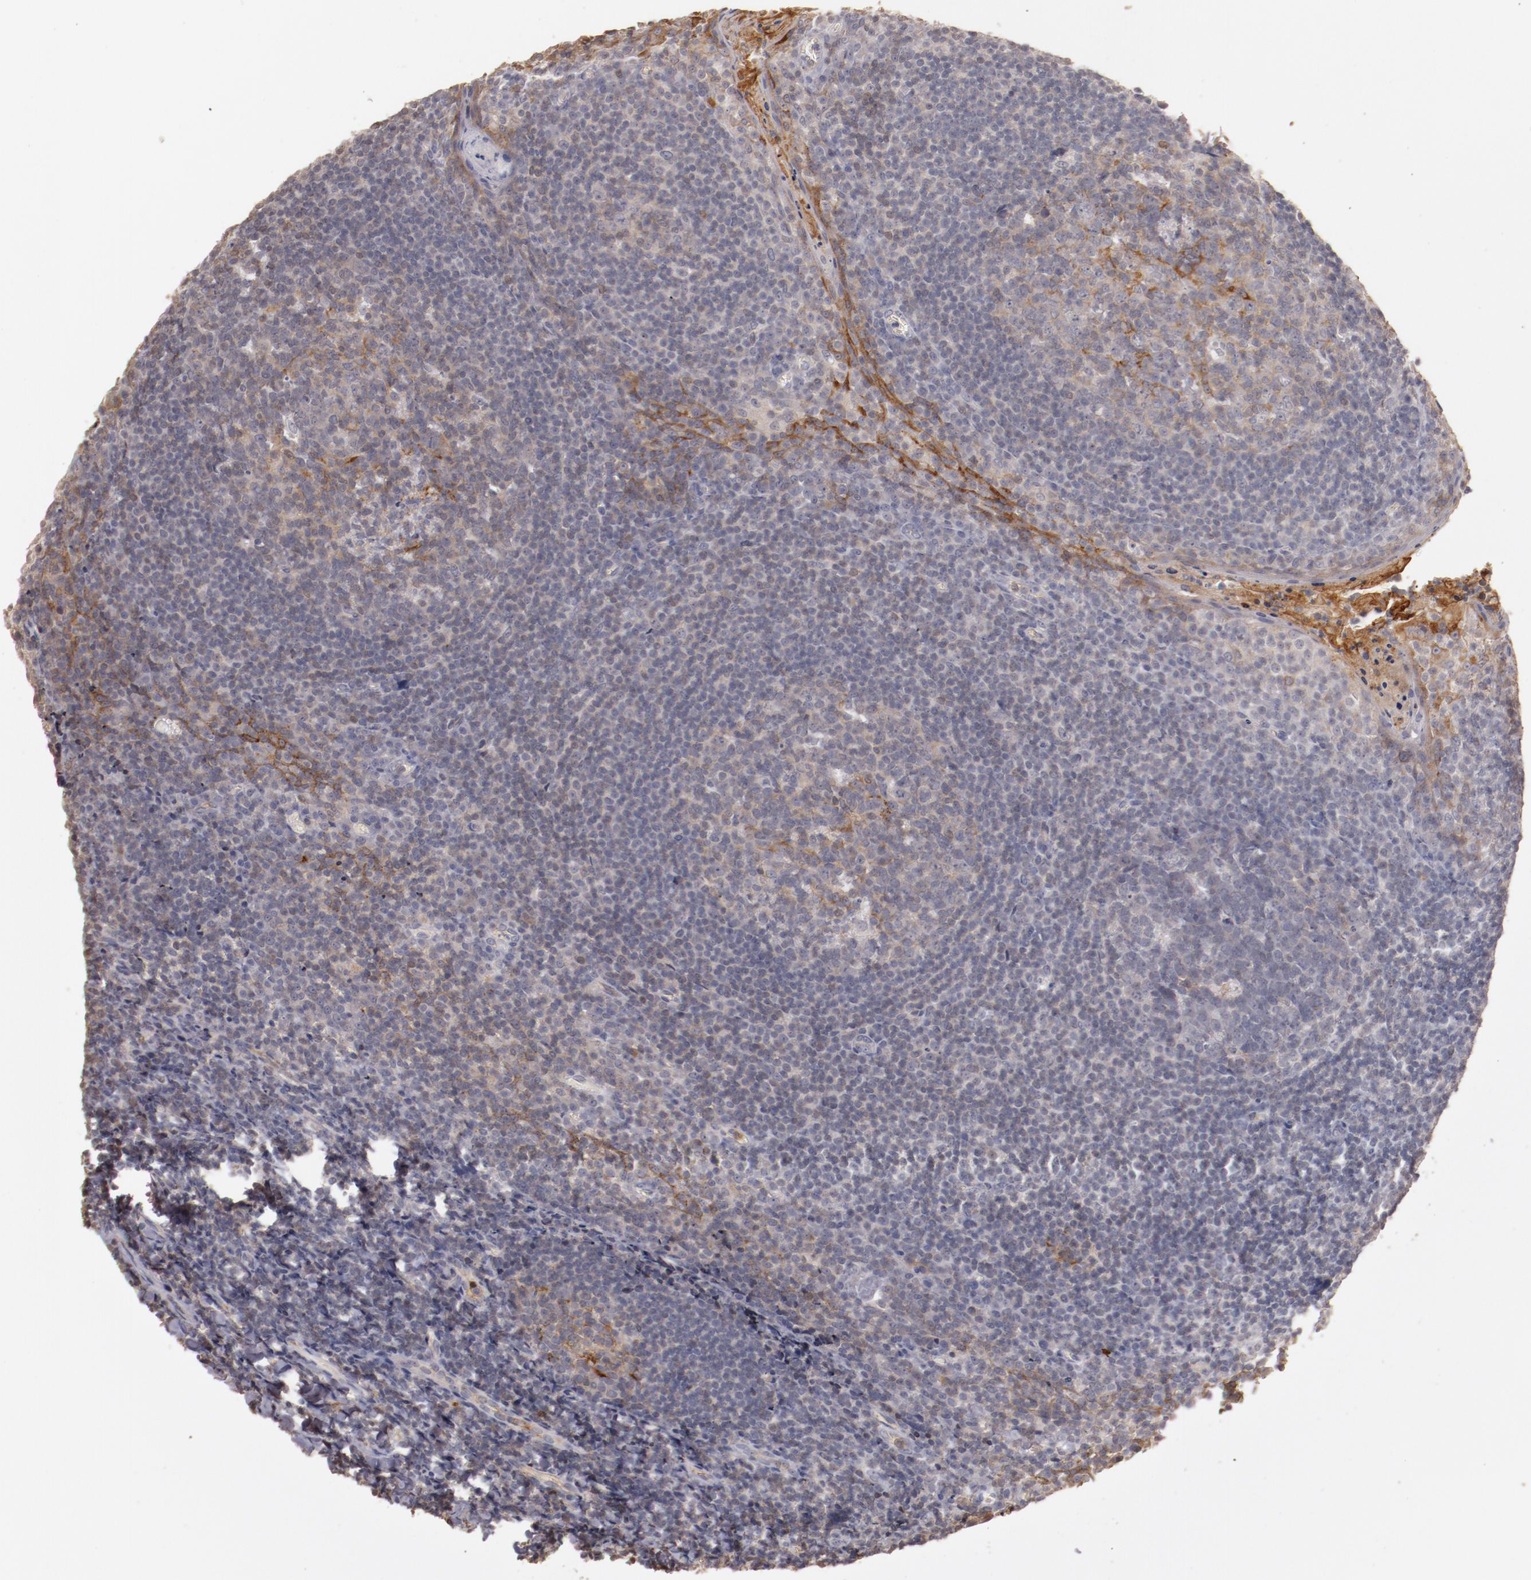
{"staining": {"intensity": "moderate", "quantity": "25%-75%", "location": "cytoplasmic/membranous"}, "tissue": "tonsil", "cell_type": "Germinal center cells", "image_type": "normal", "snomed": [{"axis": "morphology", "description": "Normal tissue, NOS"}, {"axis": "topography", "description": "Tonsil"}], "caption": "Brown immunohistochemical staining in unremarkable human tonsil exhibits moderate cytoplasmic/membranous staining in approximately 25%-75% of germinal center cells.", "gene": "MBL2", "patient": {"sex": "male", "age": 31}}